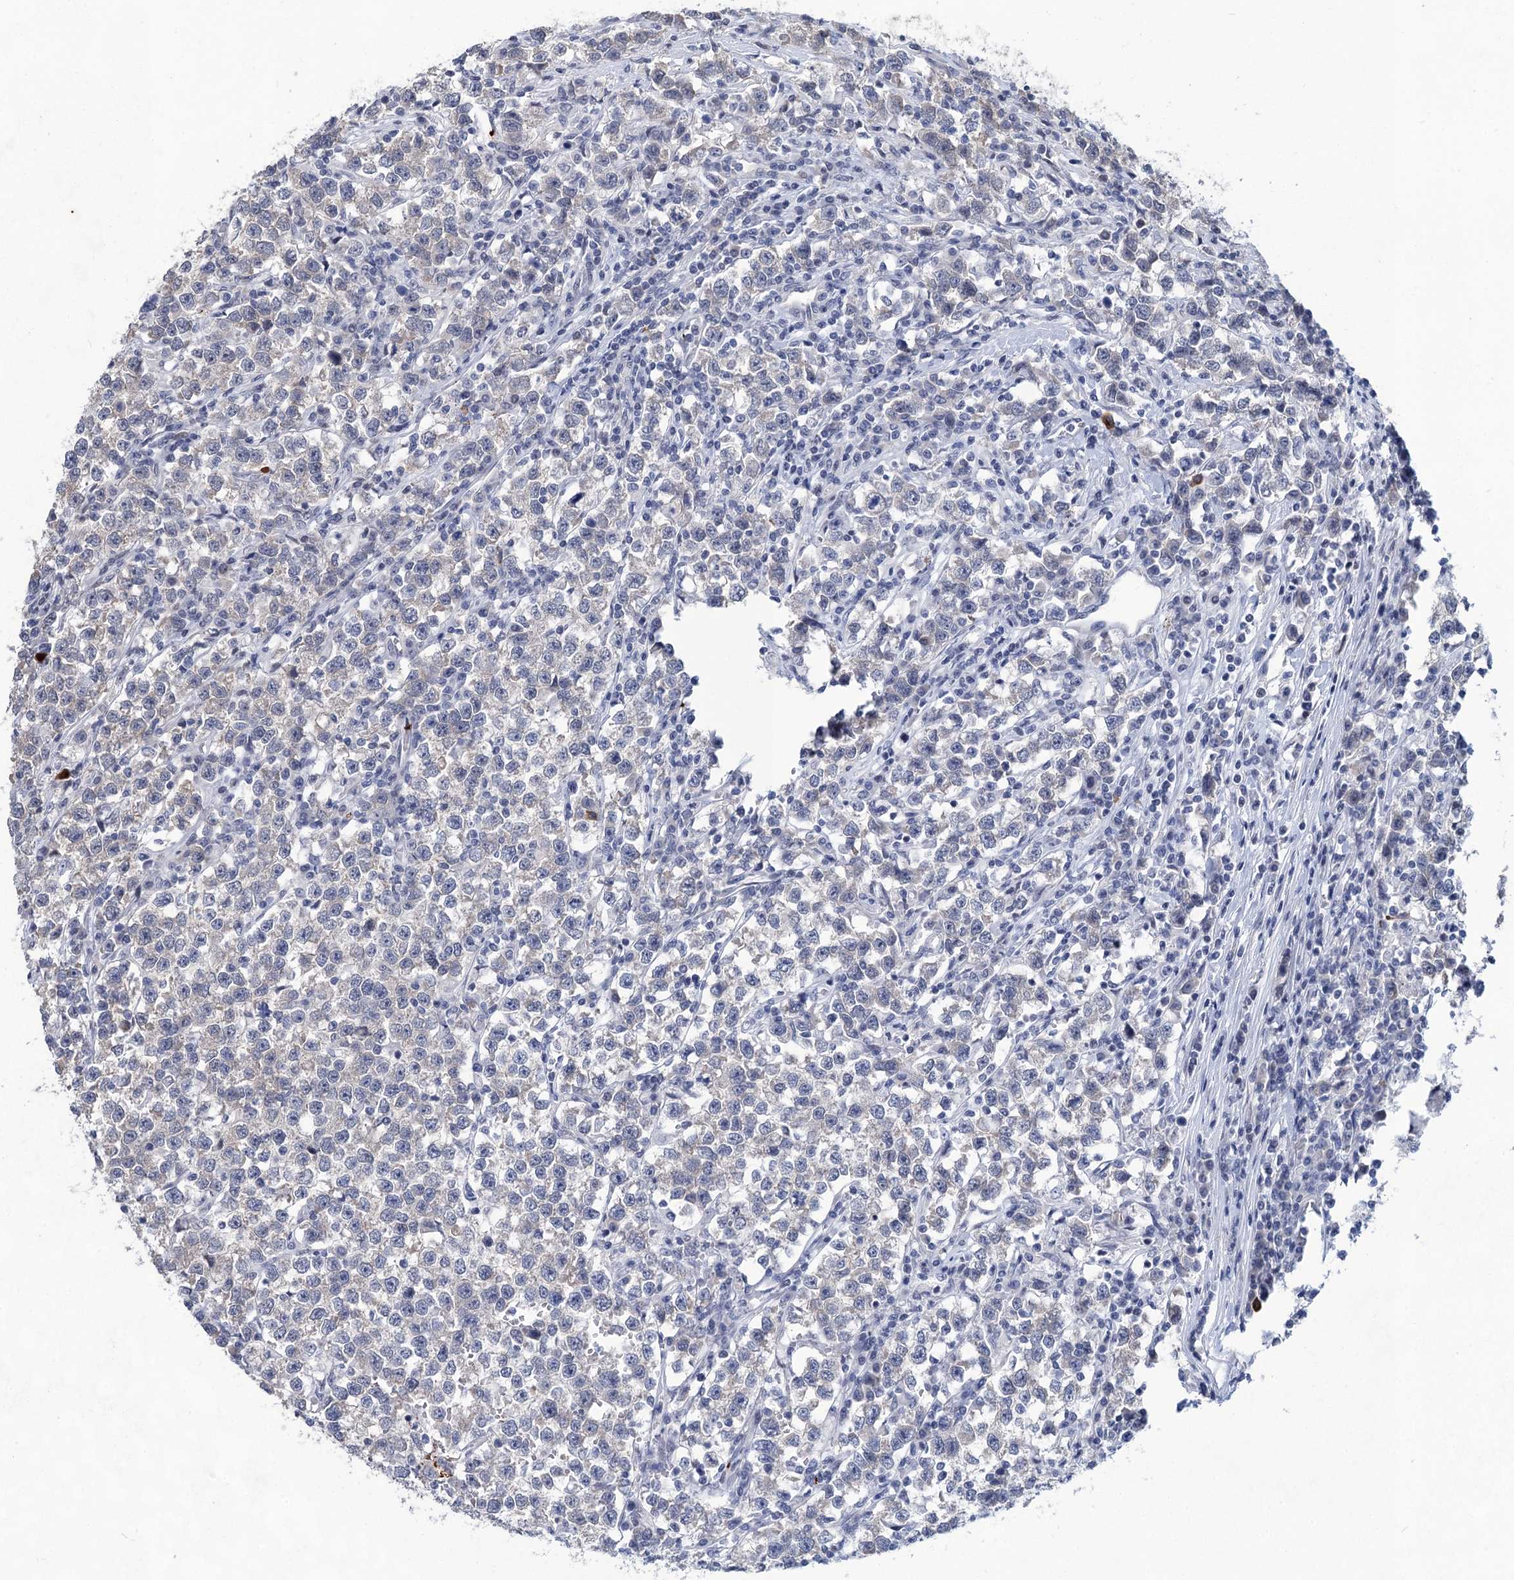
{"staining": {"intensity": "negative", "quantity": "none", "location": "none"}, "tissue": "testis cancer", "cell_type": "Tumor cells", "image_type": "cancer", "snomed": [{"axis": "morphology", "description": "Normal tissue, NOS"}, {"axis": "morphology", "description": "Seminoma, NOS"}, {"axis": "topography", "description": "Testis"}], "caption": "Immunohistochemical staining of human testis seminoma reveals no significant staining in tumor cells.", "gene": "MON2", "patient": {"sex": "male", "age": 43}}